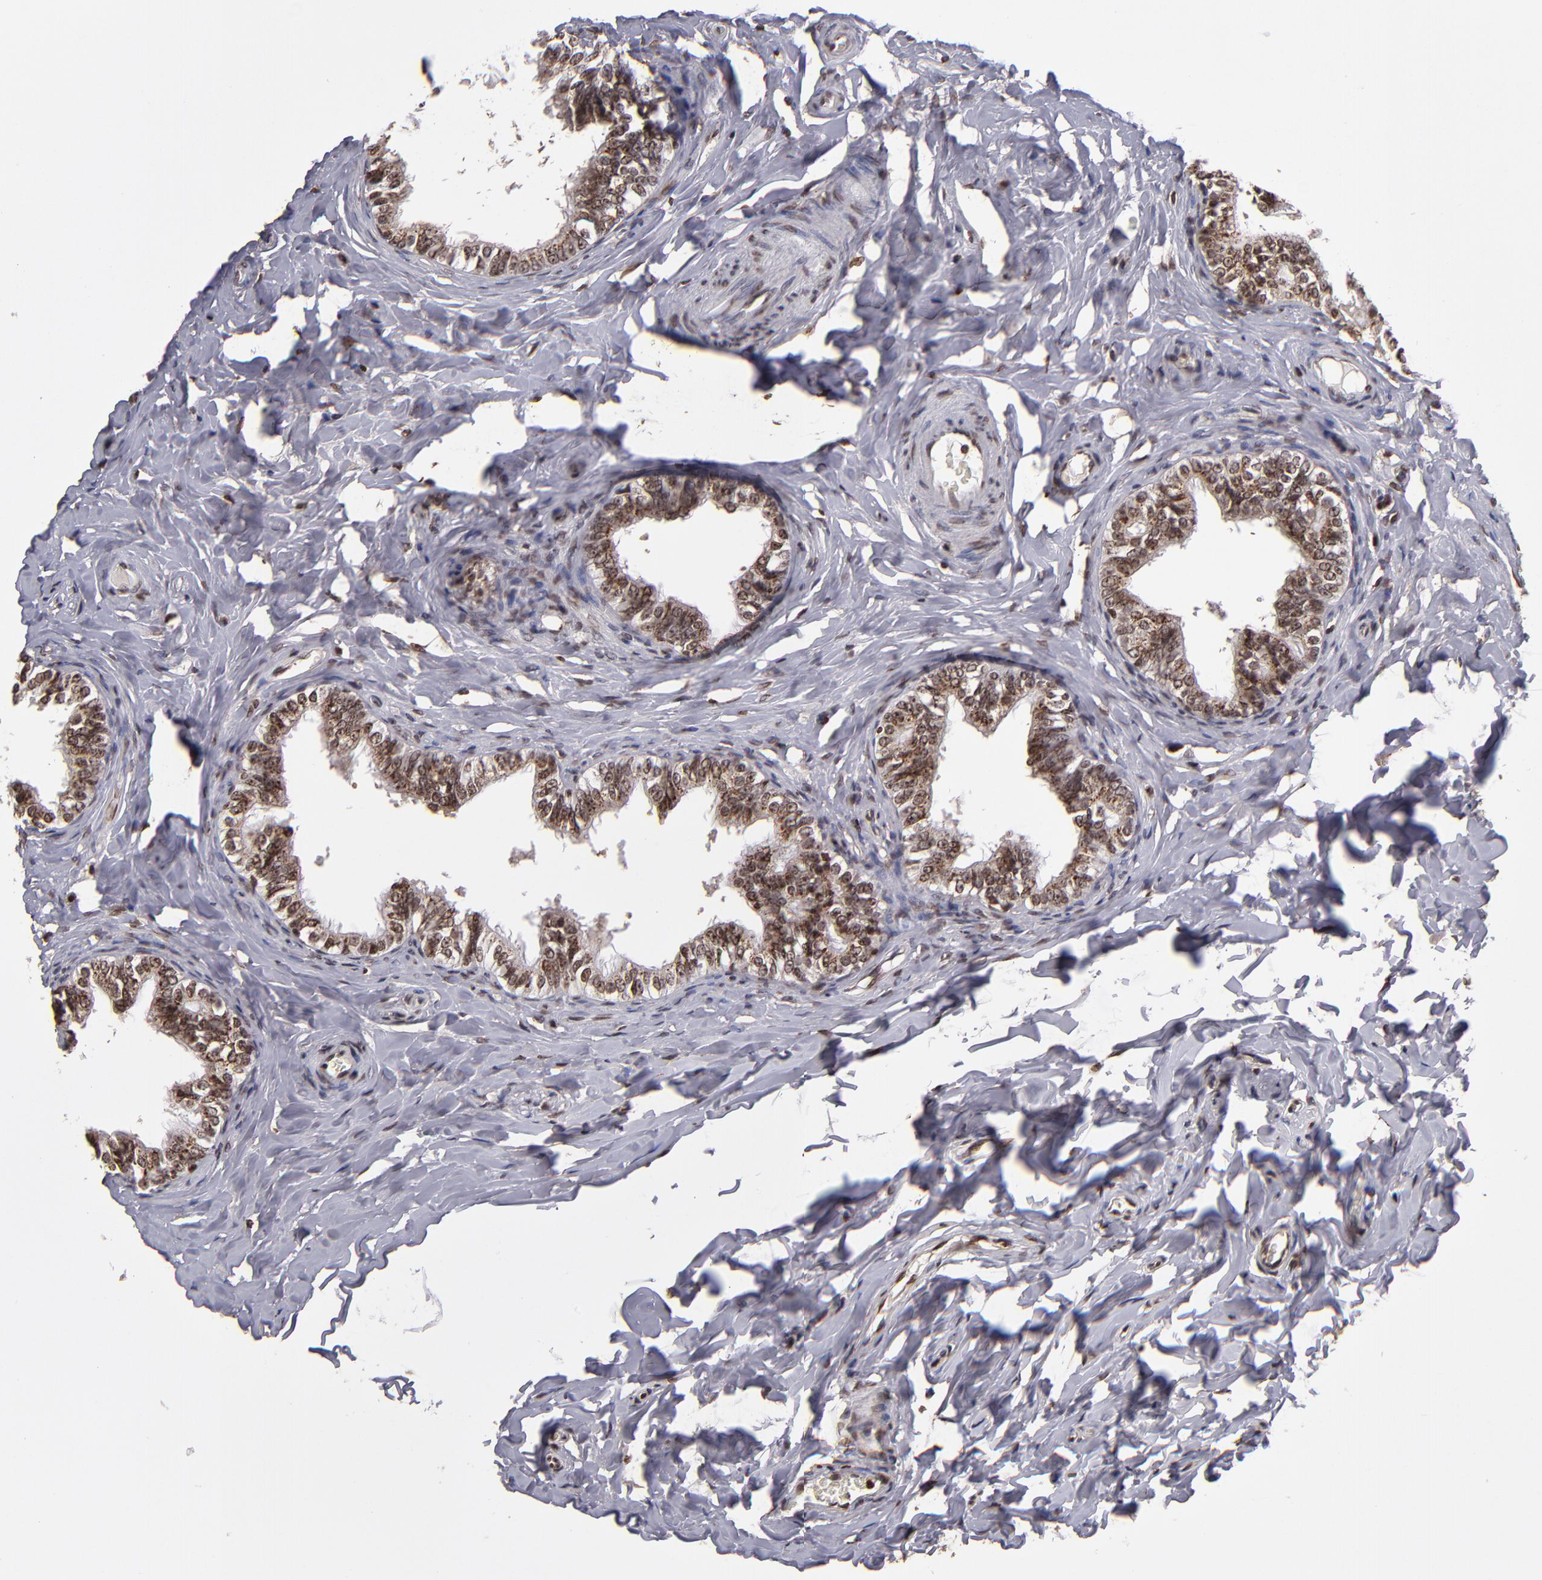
{"staining": {"intensity": "strong", "quantity": ">75%", "location": "cytoplasmic/membranous,nuclear"}, "tissue": "epididymis", "cell_type": "Glandular cells", "image_type": "normal", "snomed": [{"axis": "morphology", "description": "Normal tissue, NOS"}, {"axis": "topography", "description": "Soft tissue"}, {"axis": "topography", "description": "Epididymis"}], "caption": "Epididymis stained for a protein demonstrates strong cytoplasmic/membranous,nuclear positivity in glandular cells. (DAB (3,3'-diaminobenzidine) IHC with brightfield microscopy, high magnification).", "gene": "CSDC2", "patient": {"sex": "male", "age": 26}}